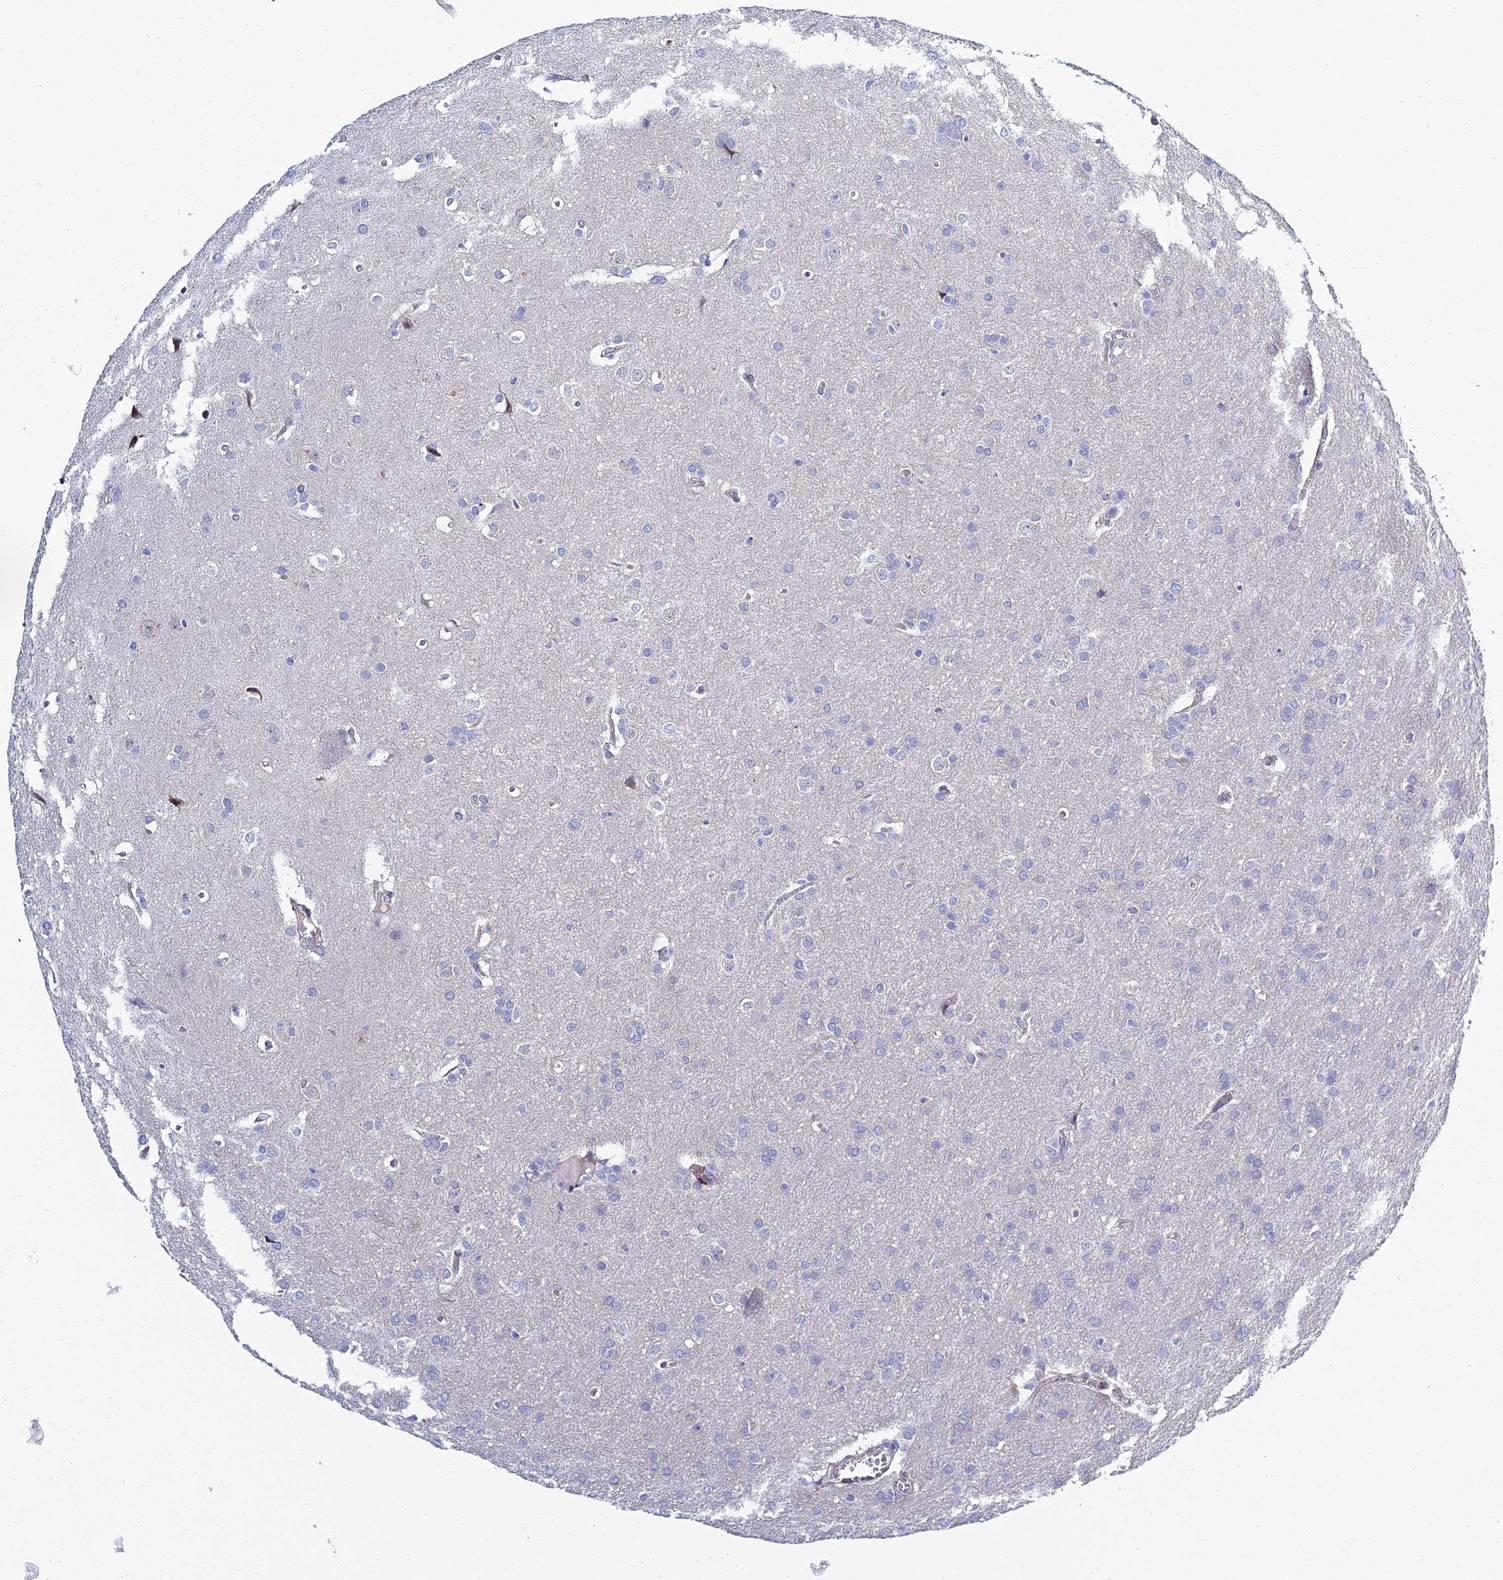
{"staining": {"intensity": "negative", "quantity": "none", "location": "none"}, "tissue": "glioma", "cell_type": "Tumor cells", "image_type": "cancer", "snomed": [{"axis": "morphology", "description": "Glioma, malignant, Low grade"}, {"axis": "topography", "description": "Brain"}], "caption": "A photomicrograph of human low-grade glioma (malignant) is negative for staining in tumor cells.", "gene": "APOBEC3H", "patient": {"sex": "female", "age": 32}}